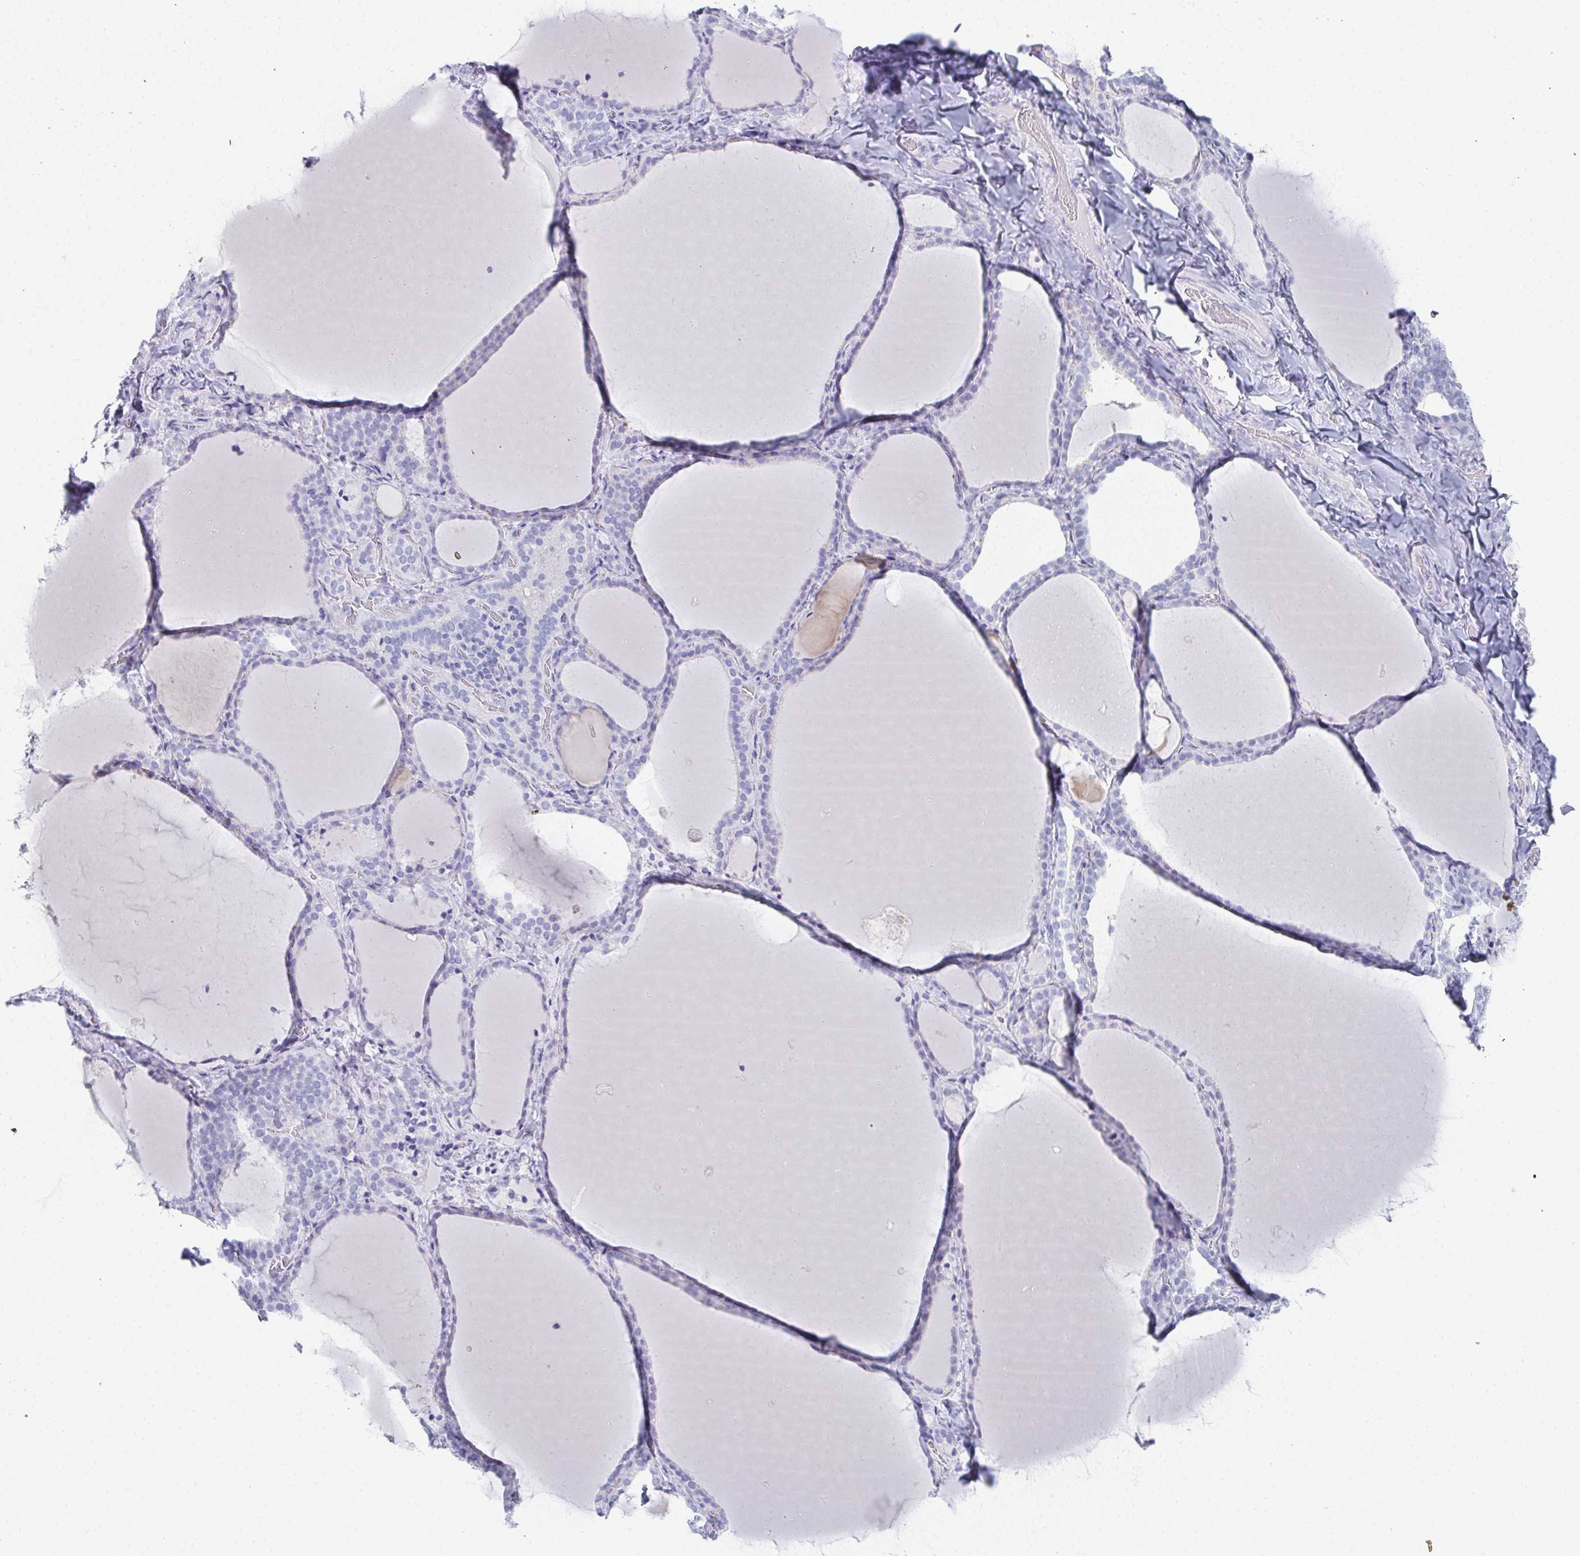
{"staining": {"intensity": "negative", "quantity": "none", "location": "none"}, "tissue": "thyroid gland", "cell_type": "Glandular cells", "image_type": "normal", "snomed": [{"axis": "morphology", "description": "Normal tissue, NOS"}, {"axis": "topography", "description": "Thyroid gland"}], "caption": "Immunohistochemistry (IHC) image of normal thyroid gland: thyroid gland stained with DAB reveals no significant protein expression in glandular cells.", "gene": "SYCP1", "patient": {"sex": "female", "age": 22}}